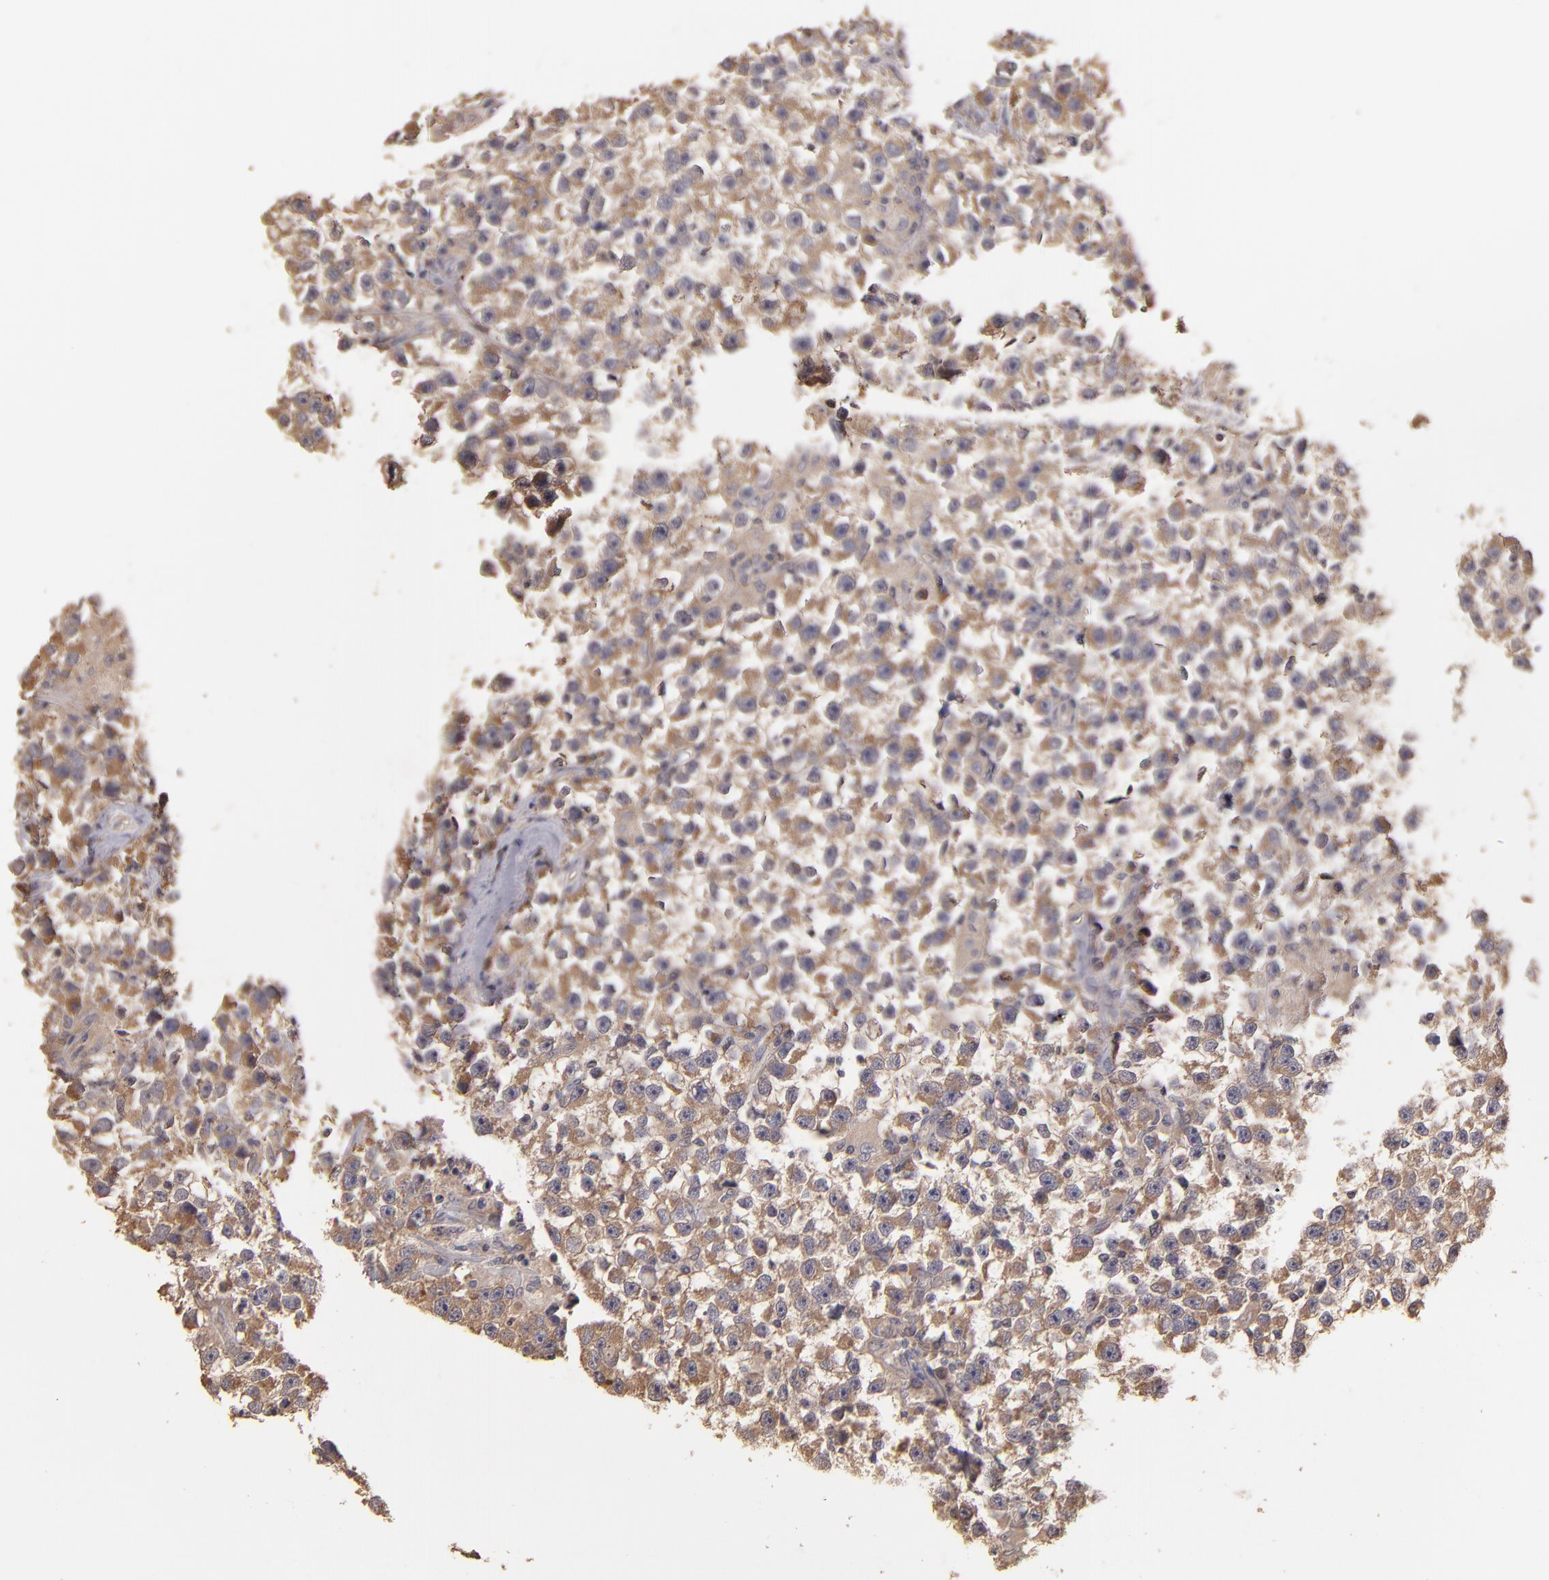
{"staining": {"intensity": "moderate", "quantity": "25%-75%", "location": "cytoplasmic/membranous"}, "tissue": "testis cancer", "cell_type": "Tumor cells", "image_type": "cancer", "snomed": [{"axis": "morphology", "description": "Seminoma, NOS"}, {"axis": "topography", "description": "Testis"}], "caption": "High-magnification brightfield microscopy of testis cancer (seminoma) stained with DAB (brown) and counterstained with hematoxylin (blue). tumor cells exhibit moderate cytoplasmic/membranous positivity is appreciated in about25%-75% of cells.", "gene": "UPF3B", "patient": {"sex": "male", "age": 33}}